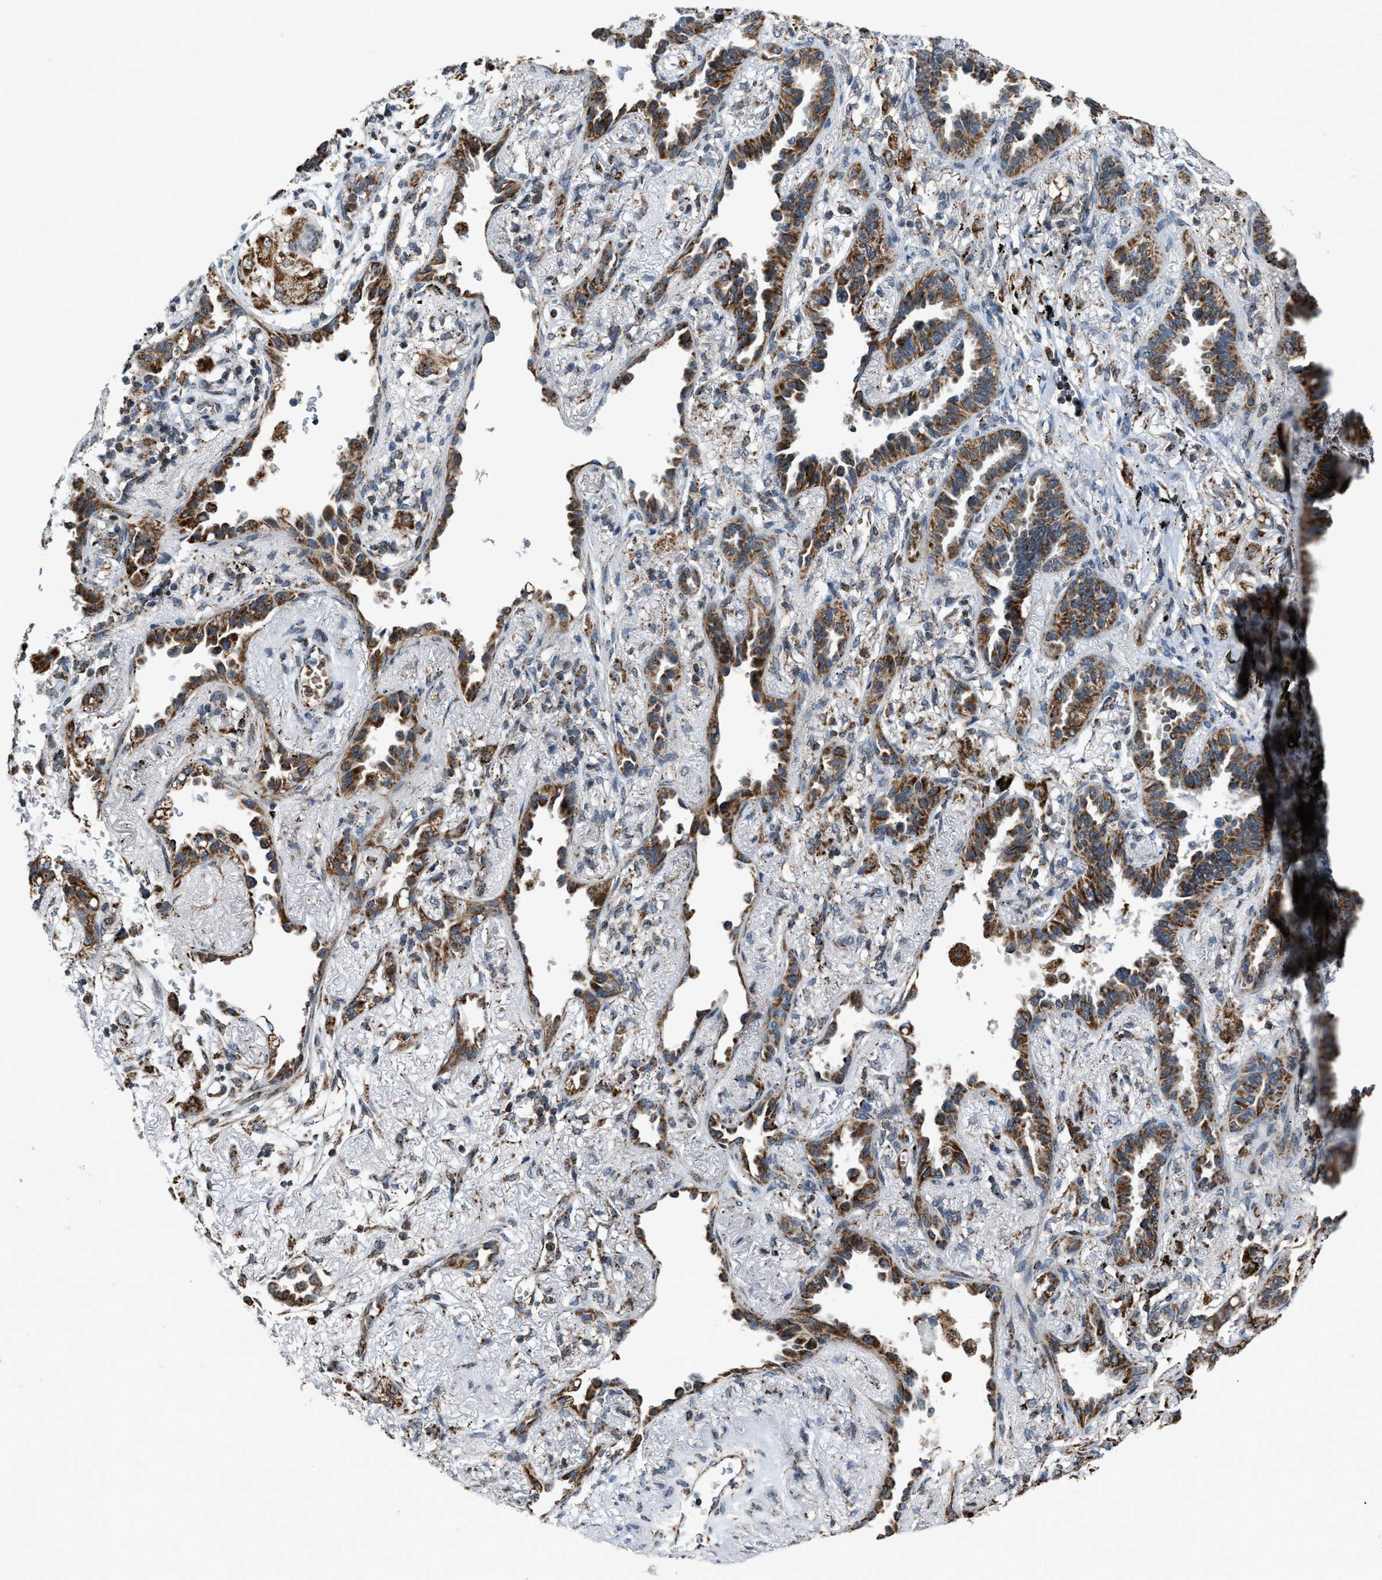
{"staining": {"intensity": "strong", "quantity": ">75%", "location": "cytoplasmic/membranous"}, "tissue": "lung cancer", "cell_type": "Tumor cells", "image_type": "cancer", "snomed": [{"axis": "morphology", "description": "Adenocarcinoma, NOS"}, {"axis": "topography", "description": "Lung"}], "caption": "About >75% of tumor cells in human lung cancer (adenocarcinoma) show strong cytoplasmic/membranous protein staining as visualized by brown immunohistochemical staining.", "gene": "CHN2", "patient": {"sex": "male", "age": 59}}